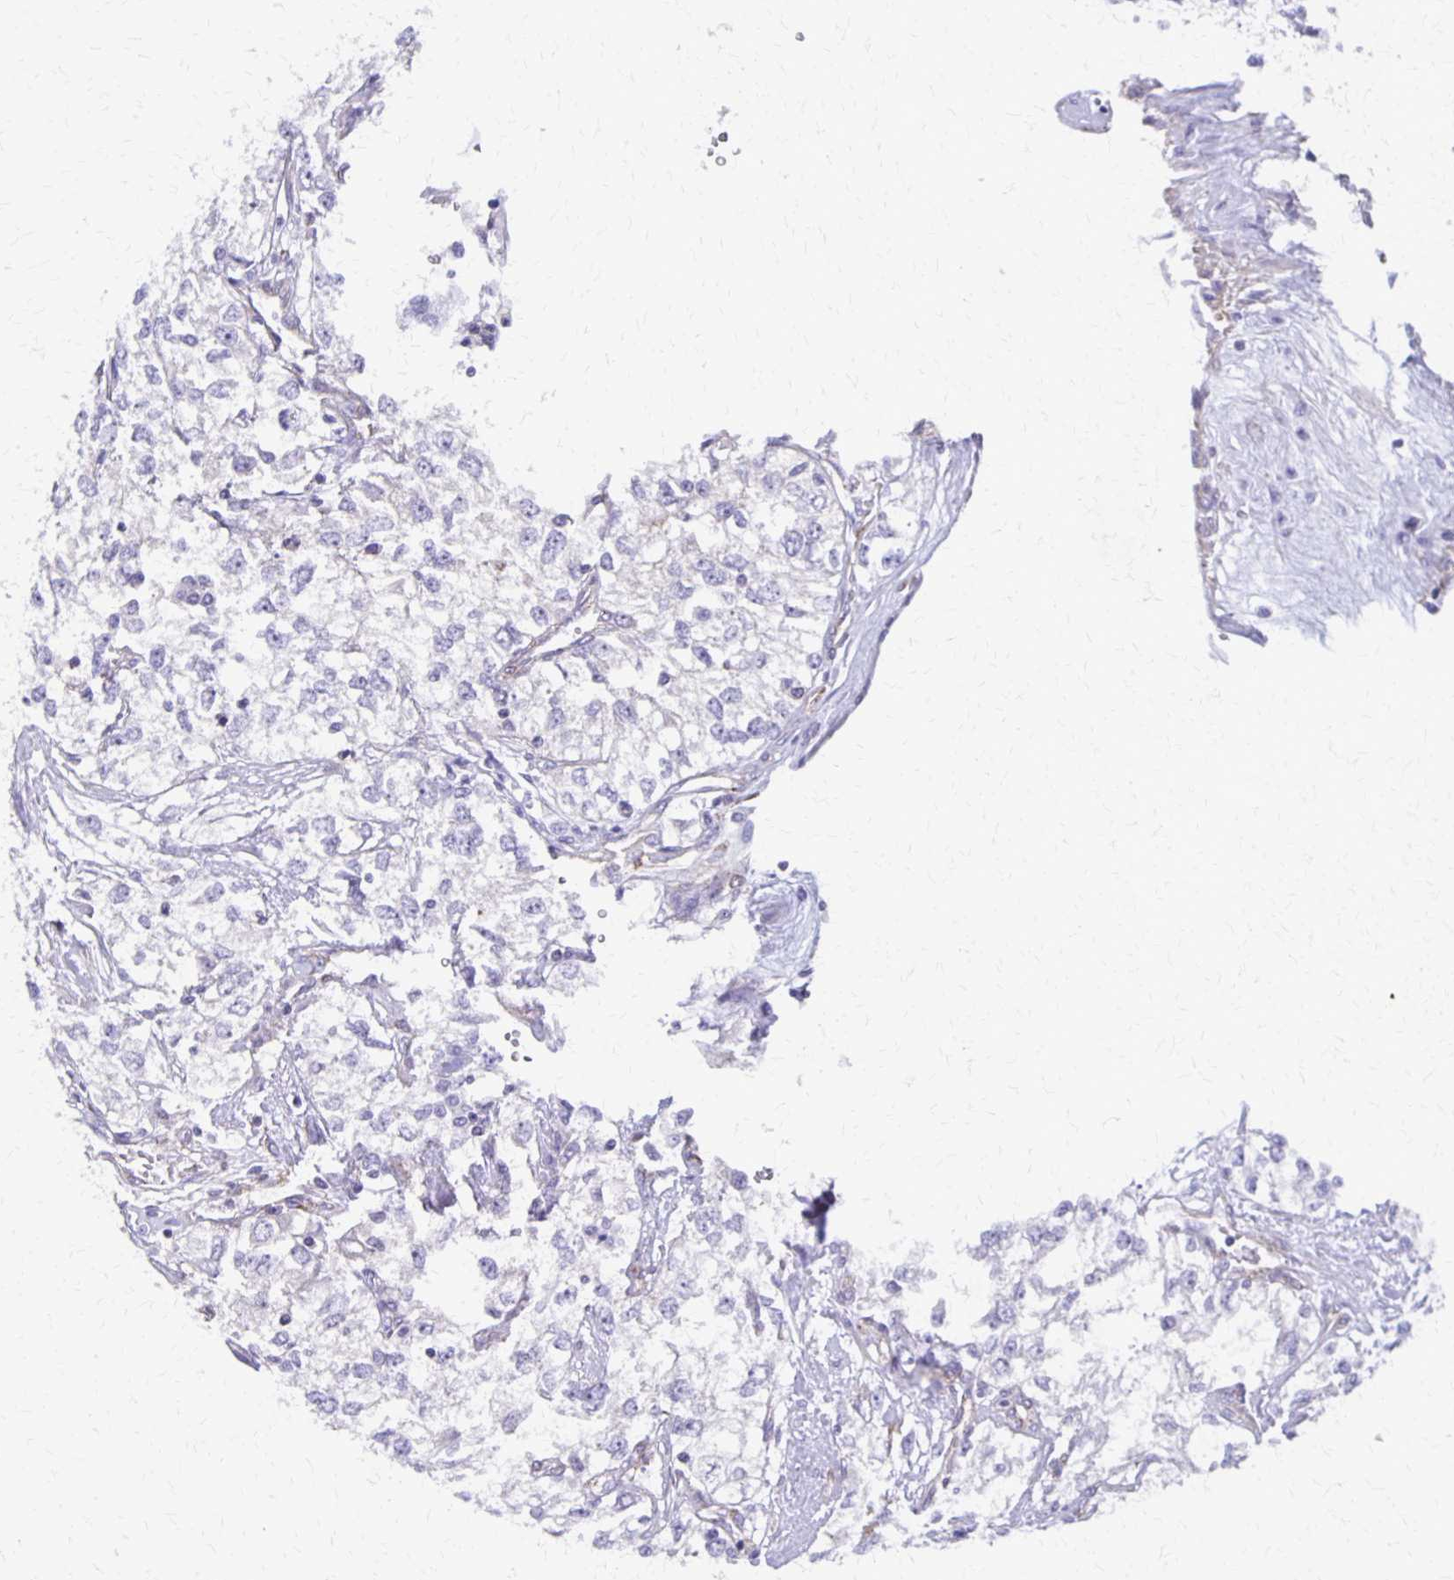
{"staining": {"intensity": "negative", "quantity": "none", "location": "none"}, "tissue": "renal cancer", "cell_type": "Tumor cells", "image_type": "cancer", "snomed": [{"axis": "morphology", "description": "Adenocarcinoma, NOS"}, {"axis": "topography", "description": "Kidney"}], "caption": "Immunohistochemistry micrograph of neoplastic tissue: adenocarcinoma (renal) stained with DAB exhibits no significant protein expression in tumor cells.", "gene": "SEPTIN5", "patient": {"sex": "female", "age": 59}}